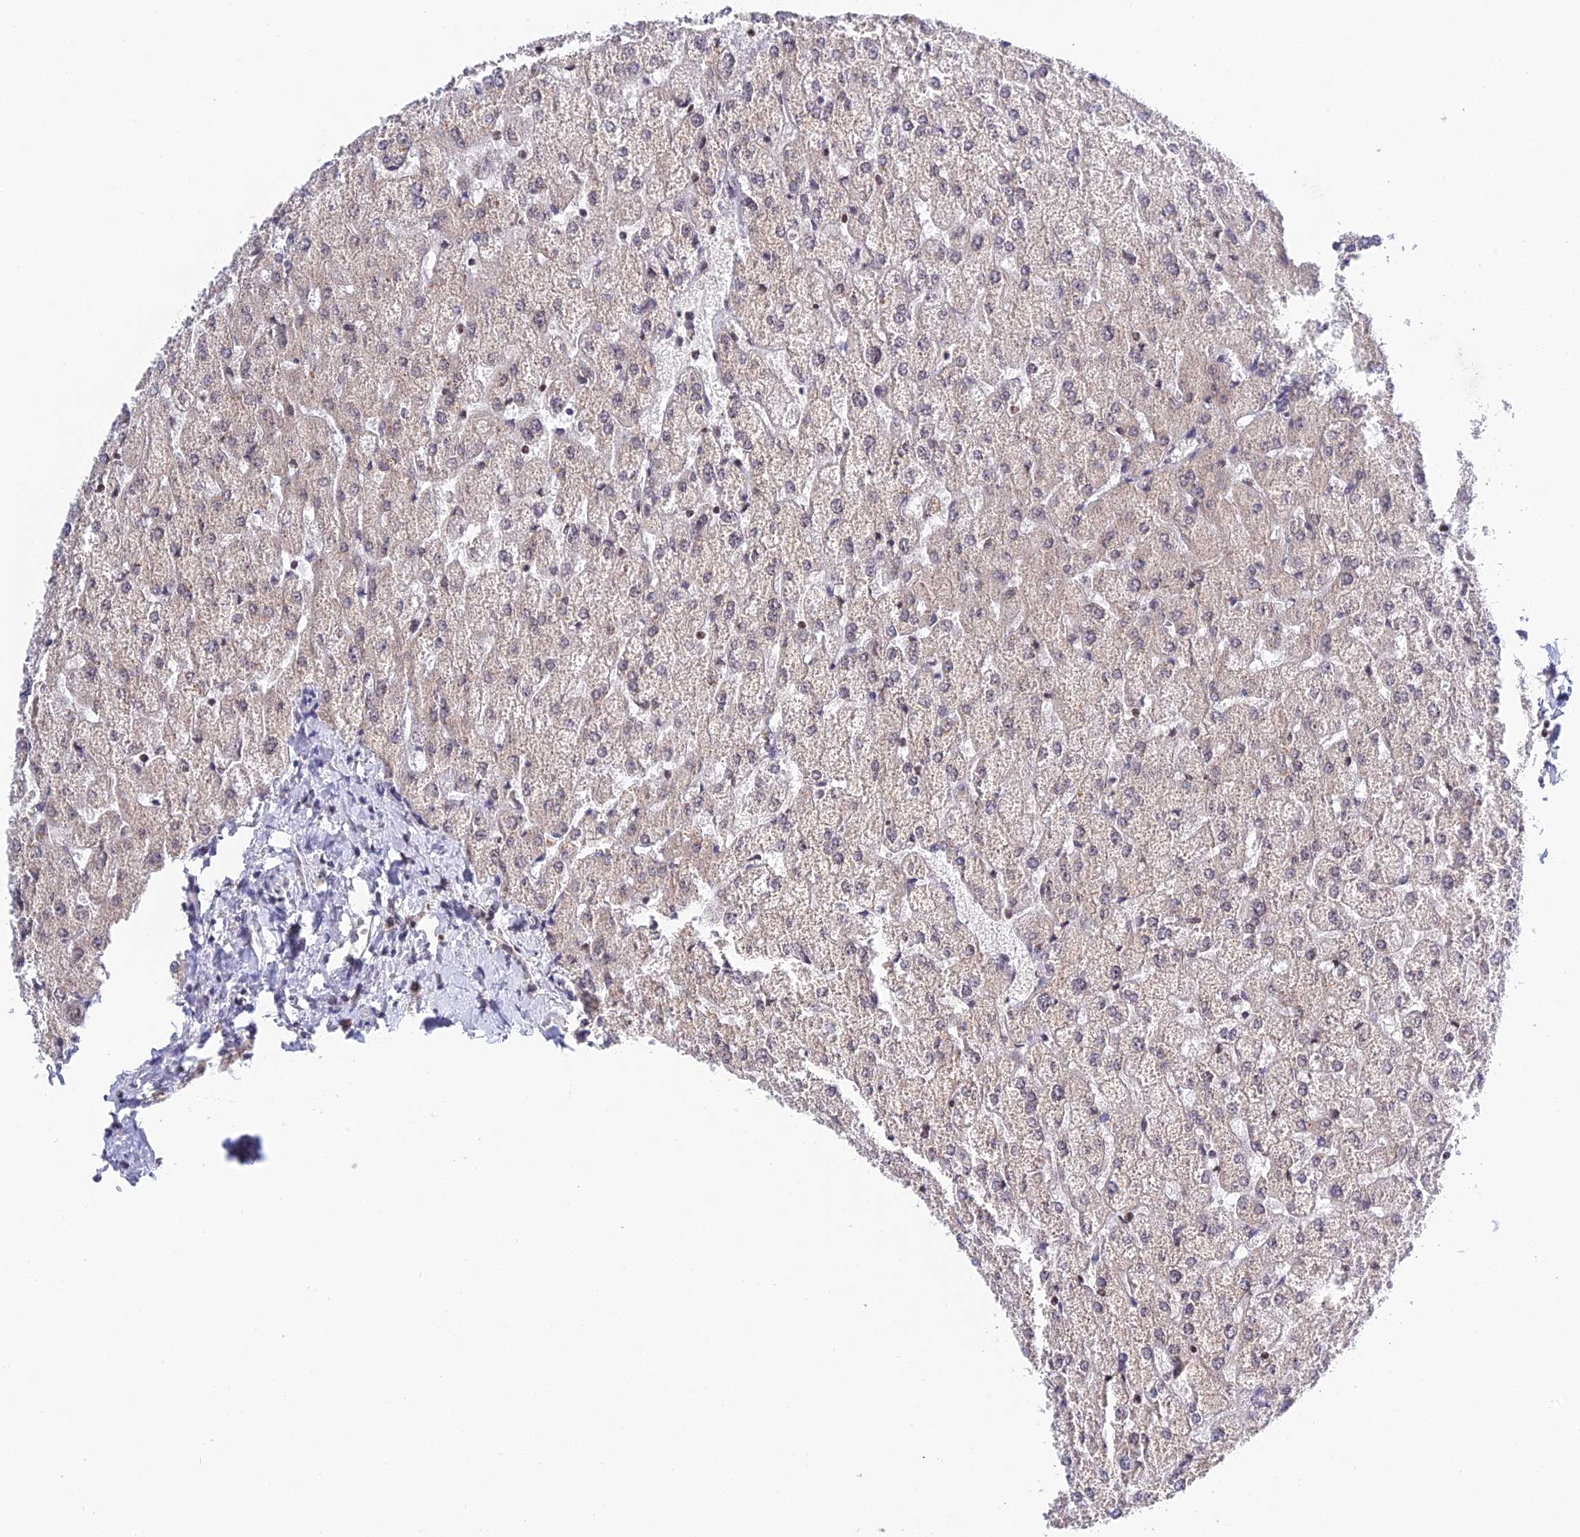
{"staining": {"intensity": "weak", "quantity": "25%-75%", "location": "cytoplasmic/membranous,nuclear"}, "tissue": "liver", "cell_type": "Hepatocytes", "image_type": "normal", "snomed": [{"axis": "morphology", "description": "Normal tissue, NOS"}, {"axis": "topography", "description": "Liver"}], "caption": "This image demonstrates immunohistochemistry (IHC) staining of normal human liver, with low weak cytoplasmic/membranous,nuclear staining in approximately 25%-75% of hepatocytes.", "gene": "TEKT1", "patient": {"sex": "female", "age": 32}}